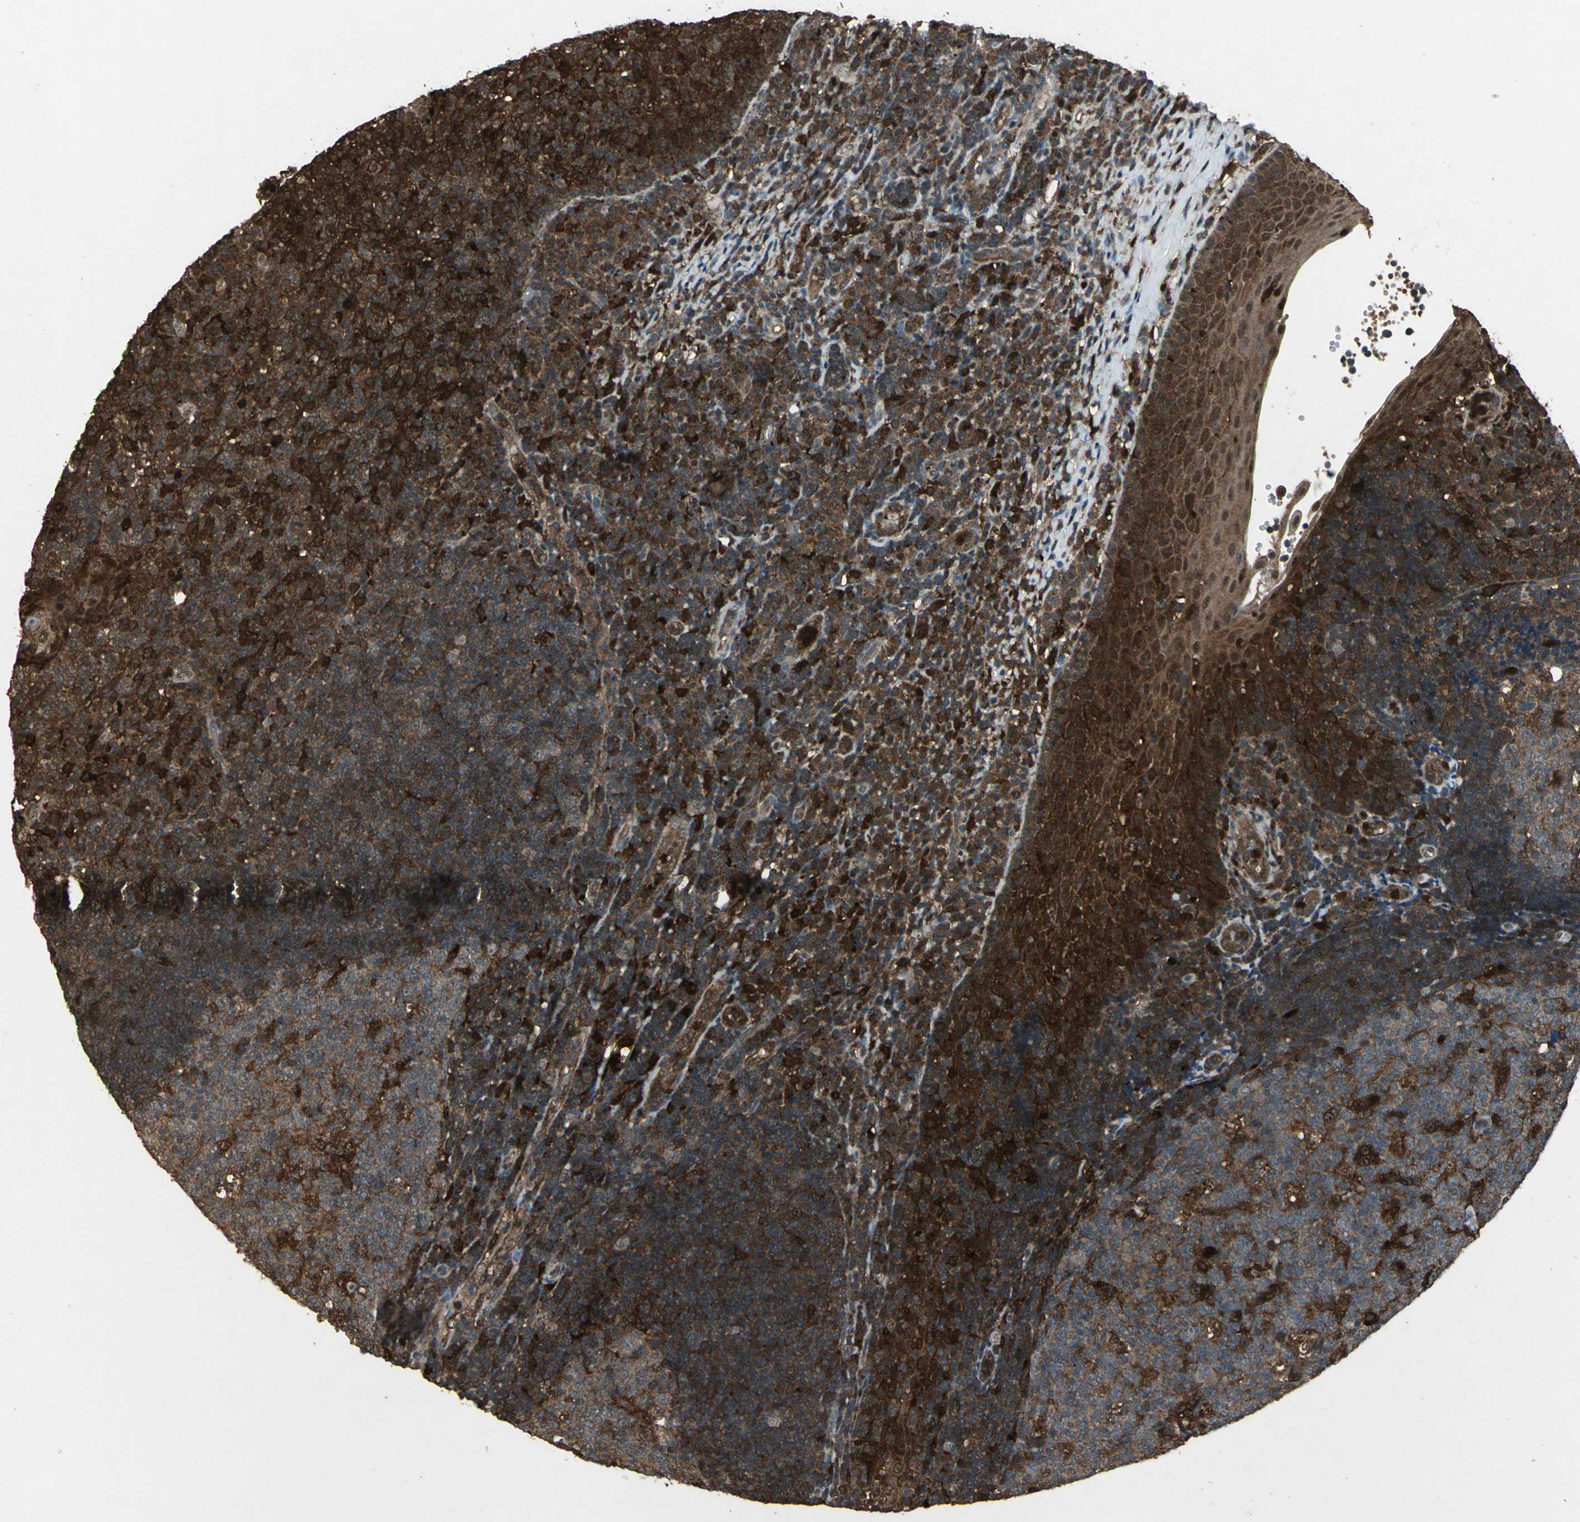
{"staining": {"intensity": "strong", "quantity": "<25%", "location": "cytoplasmic/membranous"}, "tissue": "tonsil", "cell_type": "Germinal center cells", "image_type": "normal", "snomed": [{"axis": "morphology", "description": "Normal tissue, NOS"}, {"axis": "topography", "description": "Tonsil"}], "caption": "Germinal center cells show medium levels of strong cytoplasmic/membranous staining in about <25% of cells in unremarkable human tonsil. (DAB (3,3'-diaminobenzidine) IHC with brightfield microscopy, high magnification).", "gene": "PYCARD", "patient": {"sex": "female", "age": 40}}